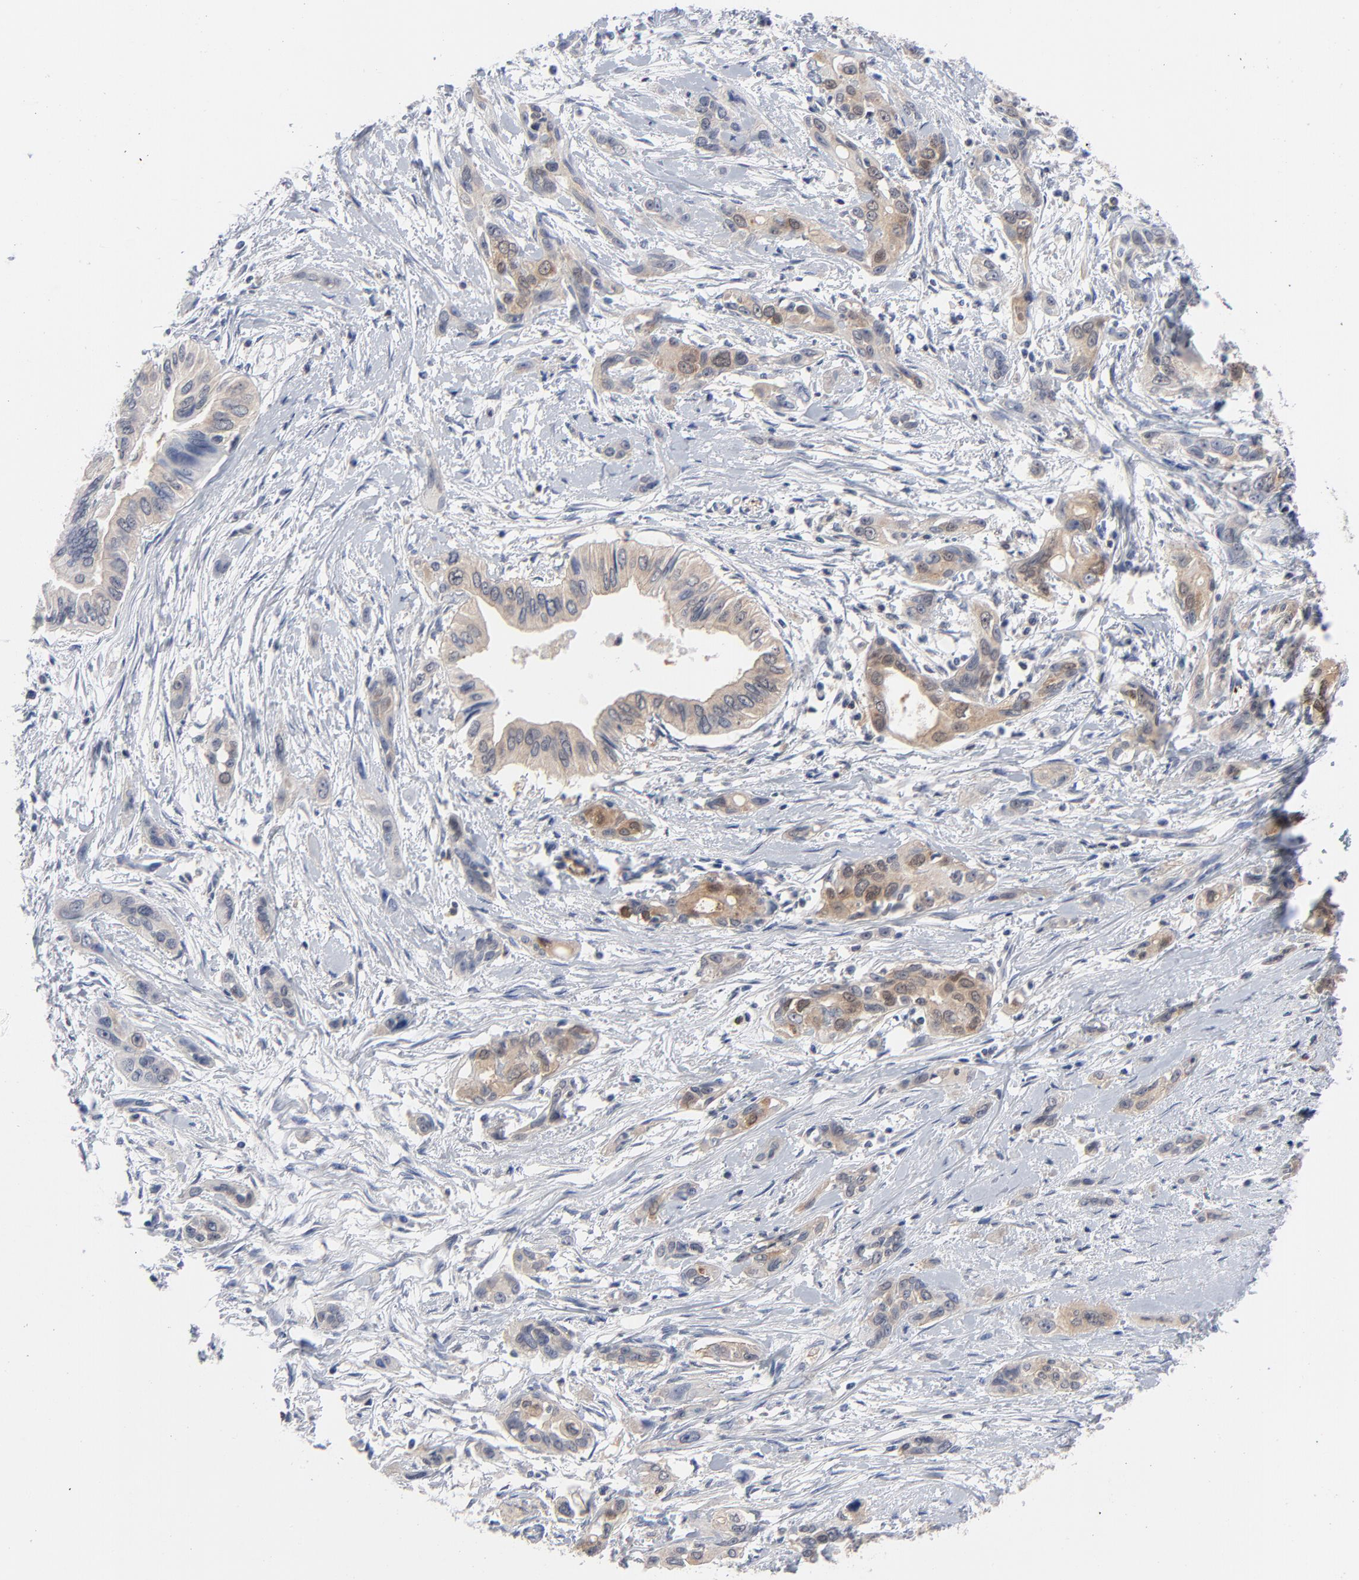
{"staining": {"intensity": "weak", "quantity": ">75%", "location": "cytoplasmic/membranous"}, "tissue": "pancreatic cancer", "cell_type": "Tumor cells", "image_type": "cancer", "snomed": [{"axis": "morphology", "description": "Adenocarcinoma, NOS"}, {"axis": "topography", "description": "Pancreas"}], "caption": "Adenocarcinoma (pancreatic) stained for a protein (brown) reveals weak cytoplasmic/membranous positive expression in approximately >75% of tumor cells.", "gene": "CAB39L", "patient": {"sex": "female", "age": 60}}